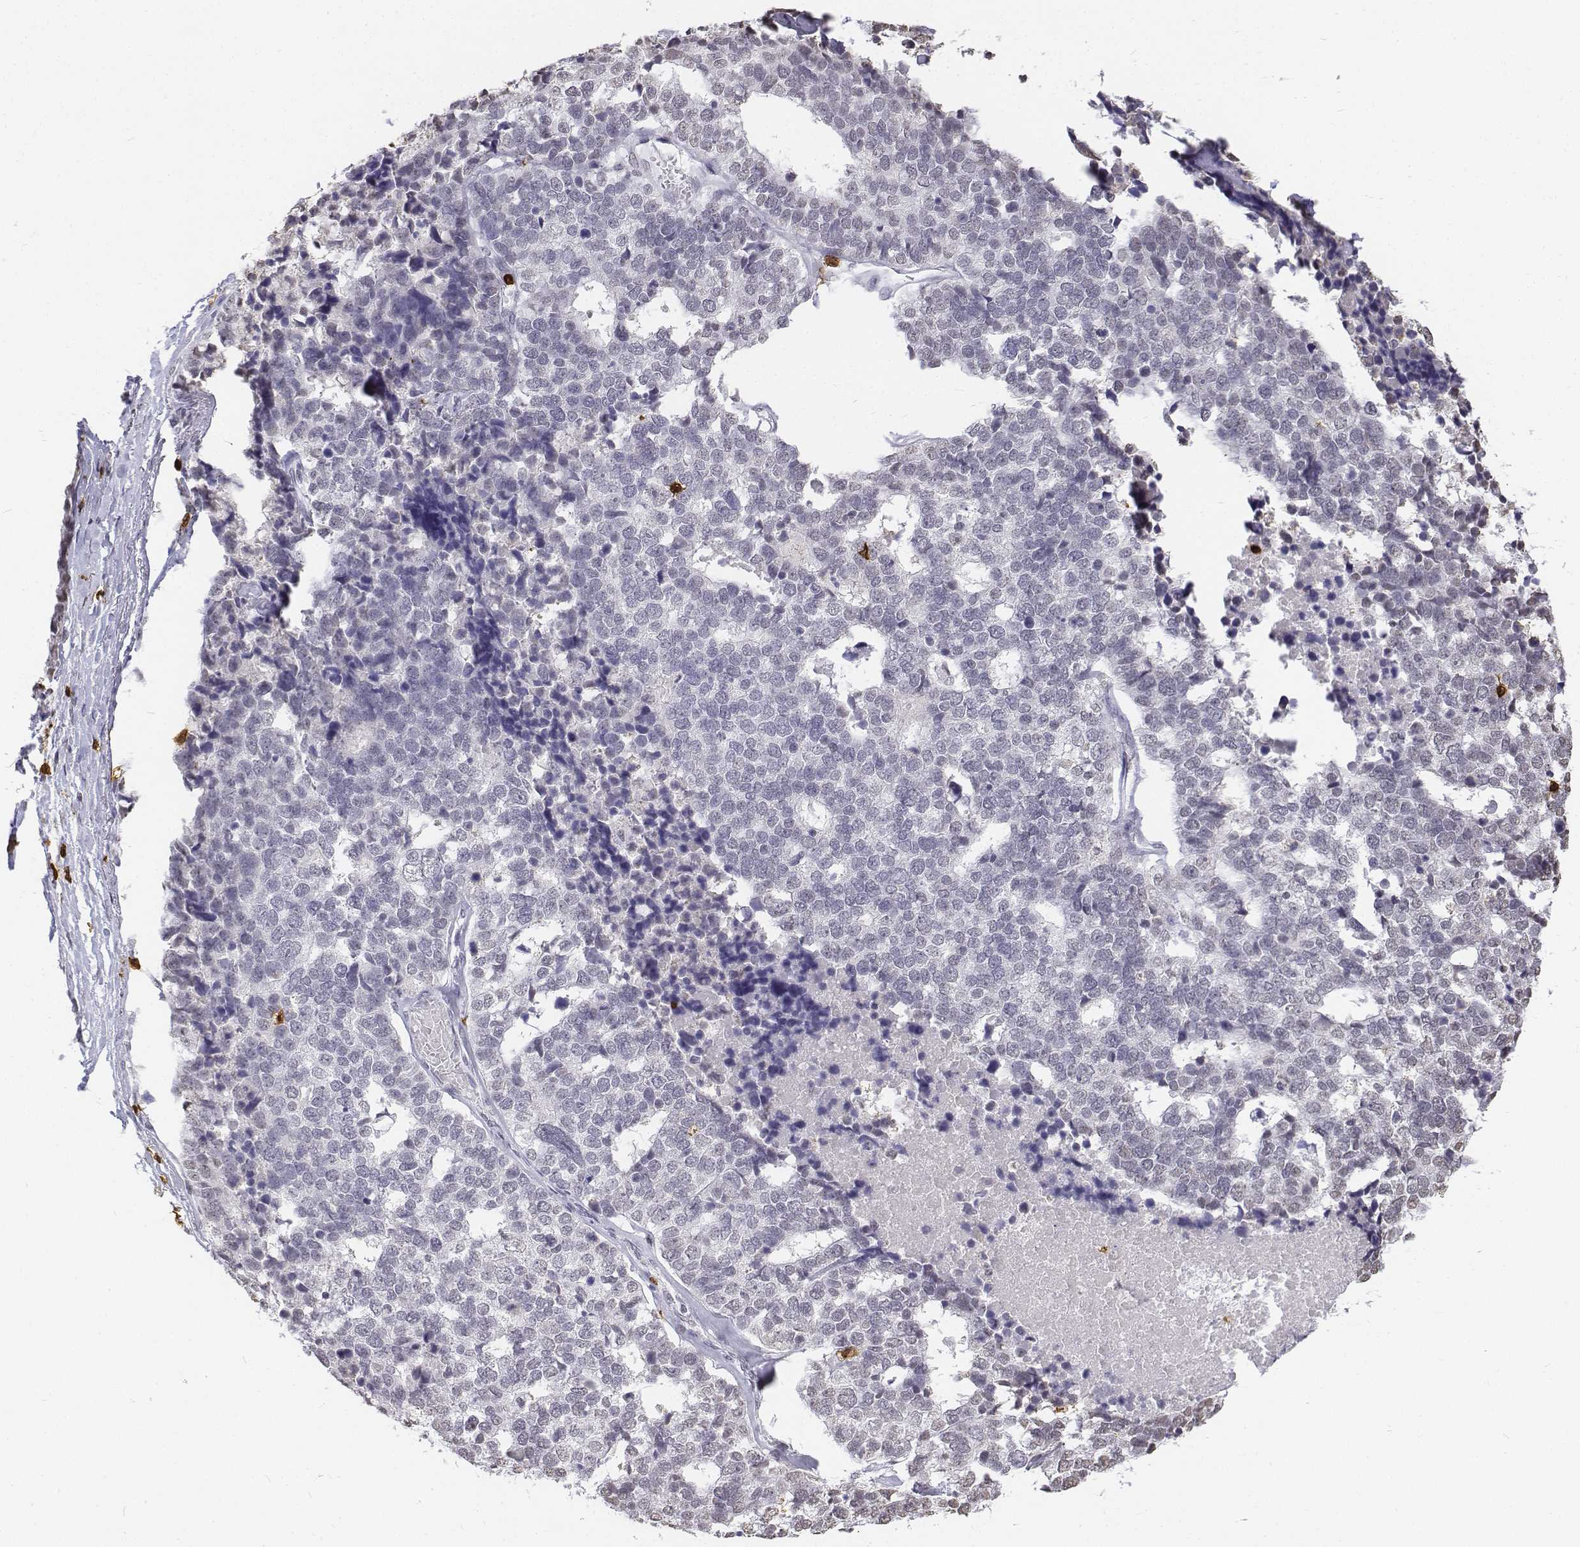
{"staining": {"intensity": "negative", "quantity": "none", "location": "none"}, "tissue": "stomach cancer", "cell_type": "Tumor cells", "image_type": "cancer", "snomed": [{"axis": "morphology", "description": "Adenocarcinoma, NOS"}, {"axis": "topography", "description": "Stomach"}], "caption": "The histopathology image displays no staining of tumor cells in stomach cancer. (Brightfield microscopy of DAB (3,3'-diaminobenzidine) IHC at high magnification).", "gene": "CD3E", "patient": {"sex": "male", "age": 69}}